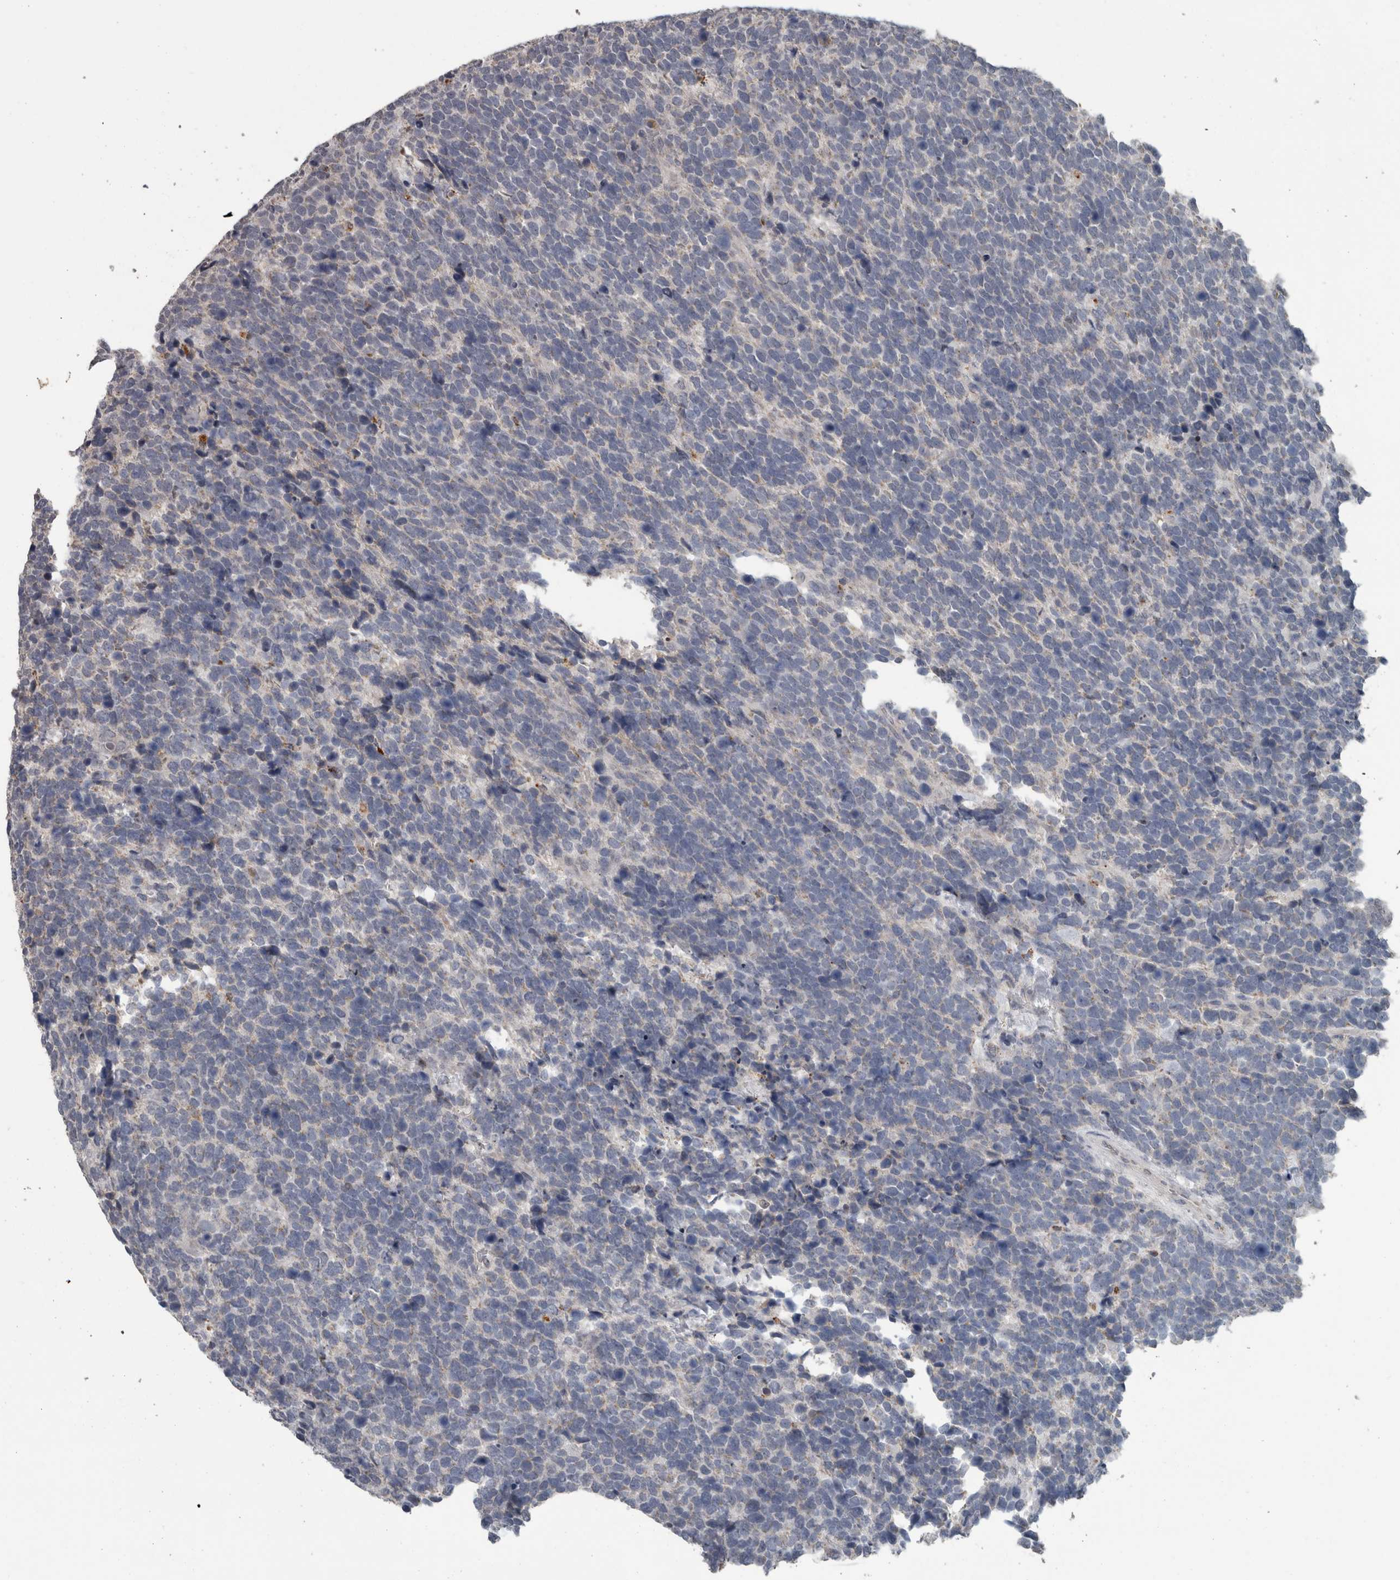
{"staining": {"intensity": "negative", "quantity": "none", "location": "none"}, "tissue": "urothelial cancer", "cell_type": "Tumor cells", "image_type": "cancer", "snomed": [{"axis": "morphology", "description": "Urothelial carcinoma, High grade"}, {"axis": "topography", "description": "Urinary bladder"}], "caption": "Urothelial cancer stained for a protein using immunohistochemistry demonstrates no expression tumor cells.", "gene": "NAAA", "patient": {"sex": "female", "age": 82}}